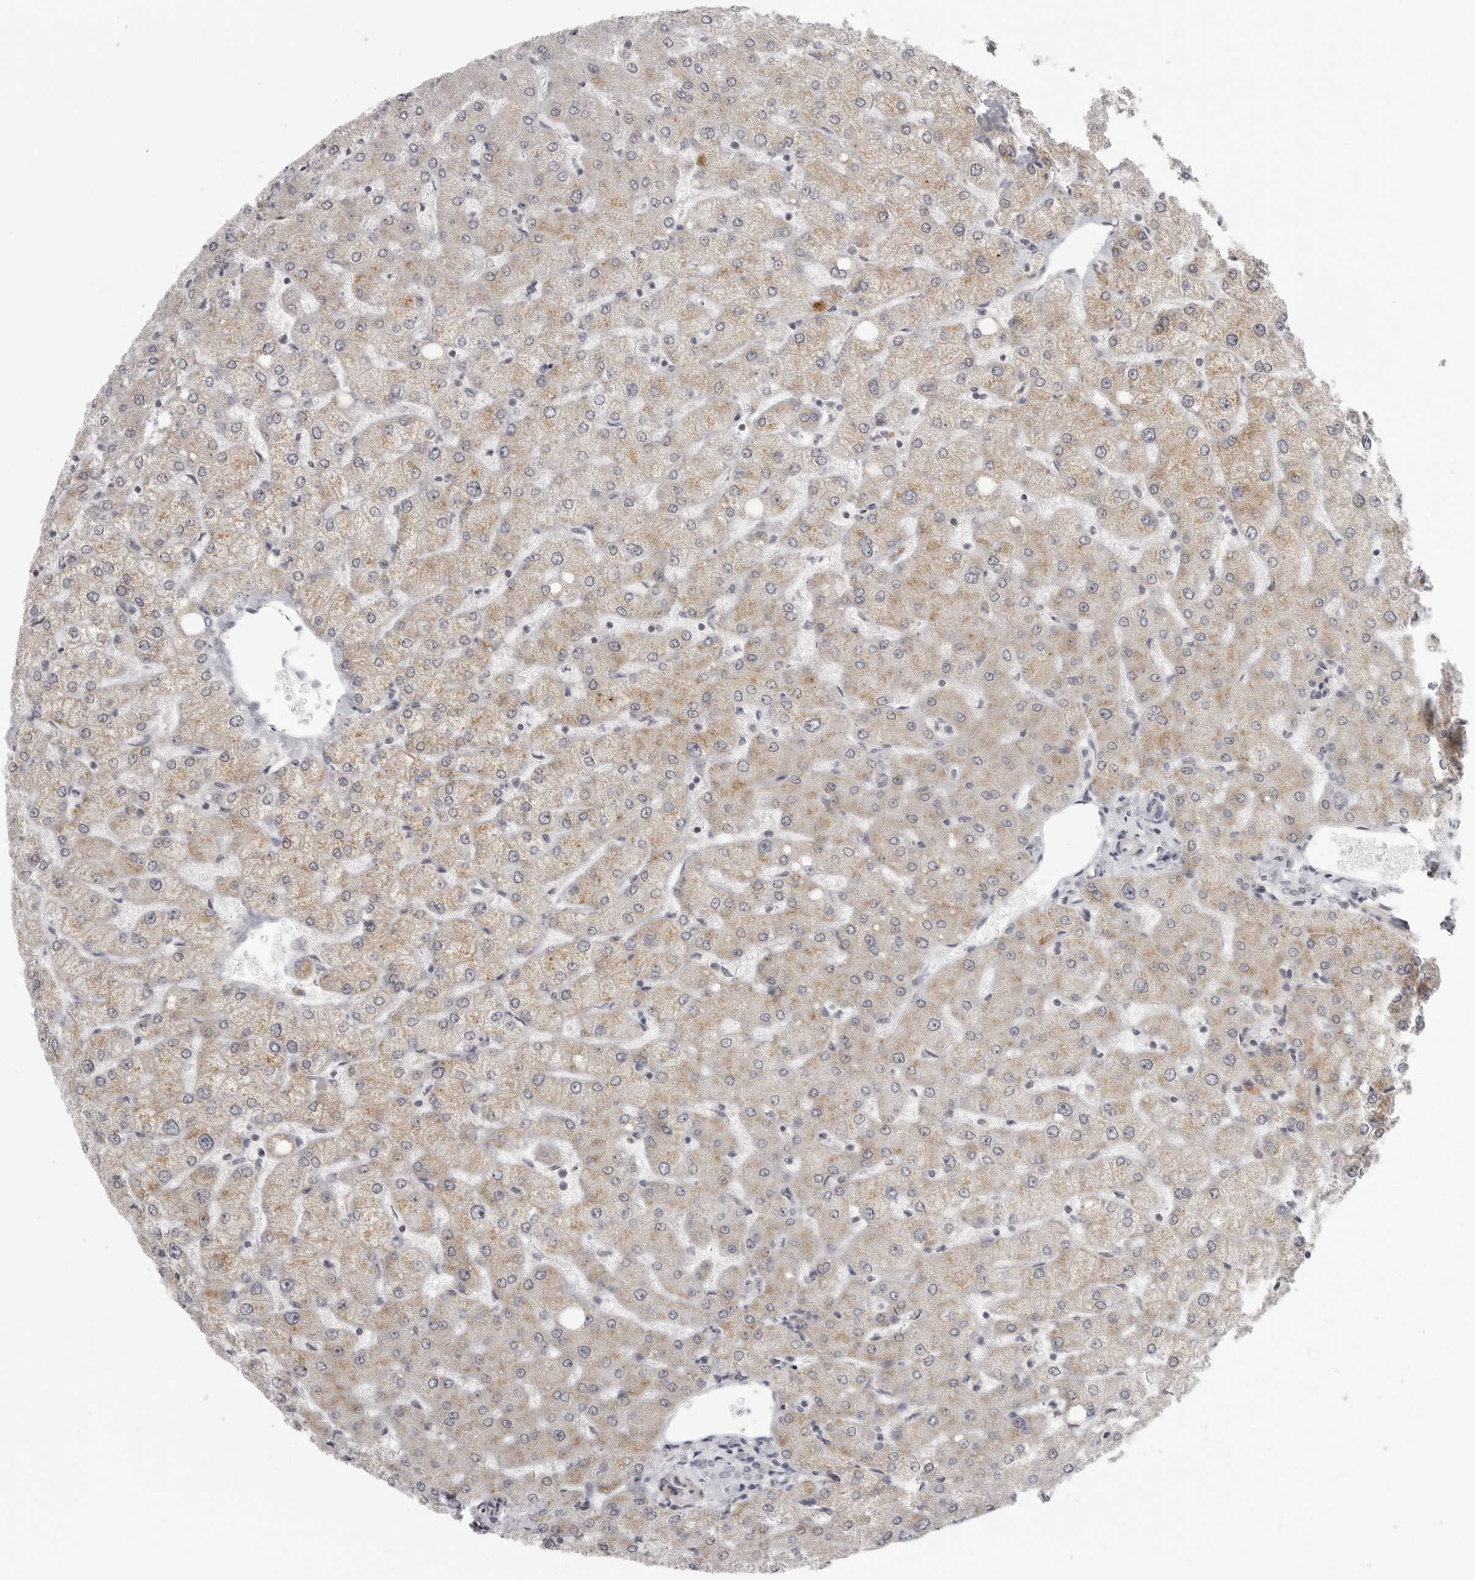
{"staining": {"intensity": "negative", "quantity": "none", "location": "none"}, "tissue": "liver", "cell_type": "Cholangiocytes", "image_type": "normal", "snomed": [{"axis": "morphology", "description": "Normal tissue, NOS"}, {"axis": "topography", "description": "Liver"}], "caption": "DAB immunohistochemical staining of unremarkable human liver reveals no significant expression in cholangiocytes.", "gene": "TUT4", "patient": {"sex": "female", "age": 54}}